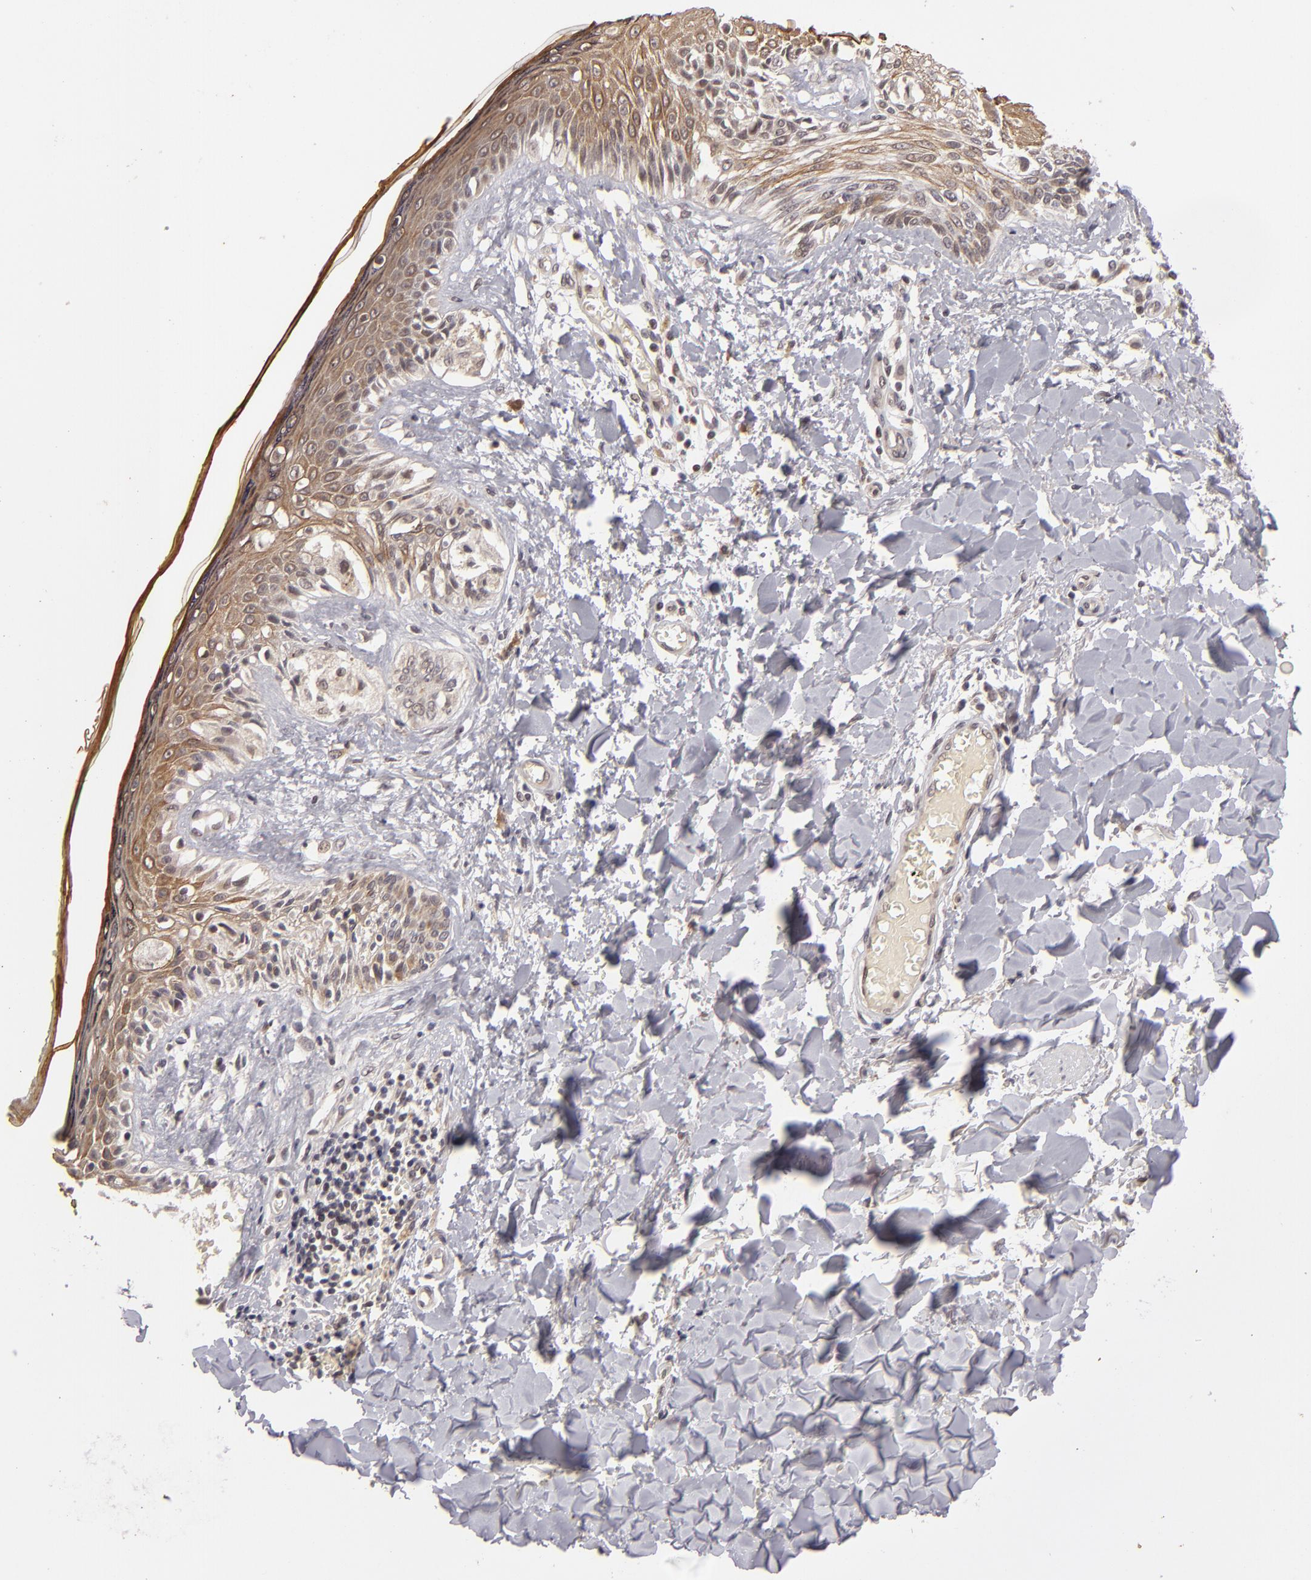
{"staining": {"intensity": "weak", "quantity": "25%-75%", "location": "cytoplasmic/membranous"}, "tissue": "melanoma", "cell_type": "Tumor cells", "image_type": "cancer", "snomed": [{"axis": "morphology", "description": "Malignant melanoma, NOS"}, {"axis": "topography", "description": "Skin"}], "caption": "The micrograph reveals a brown stain indicating the presence of a protein in the cytoplasmic/membranous of tumor cells in melanoma. The protein of interest is shown in brown color, while the nuclei are stained blue.", "gene": "DFFA", "patient": {"sex": "female", "age": 82}}